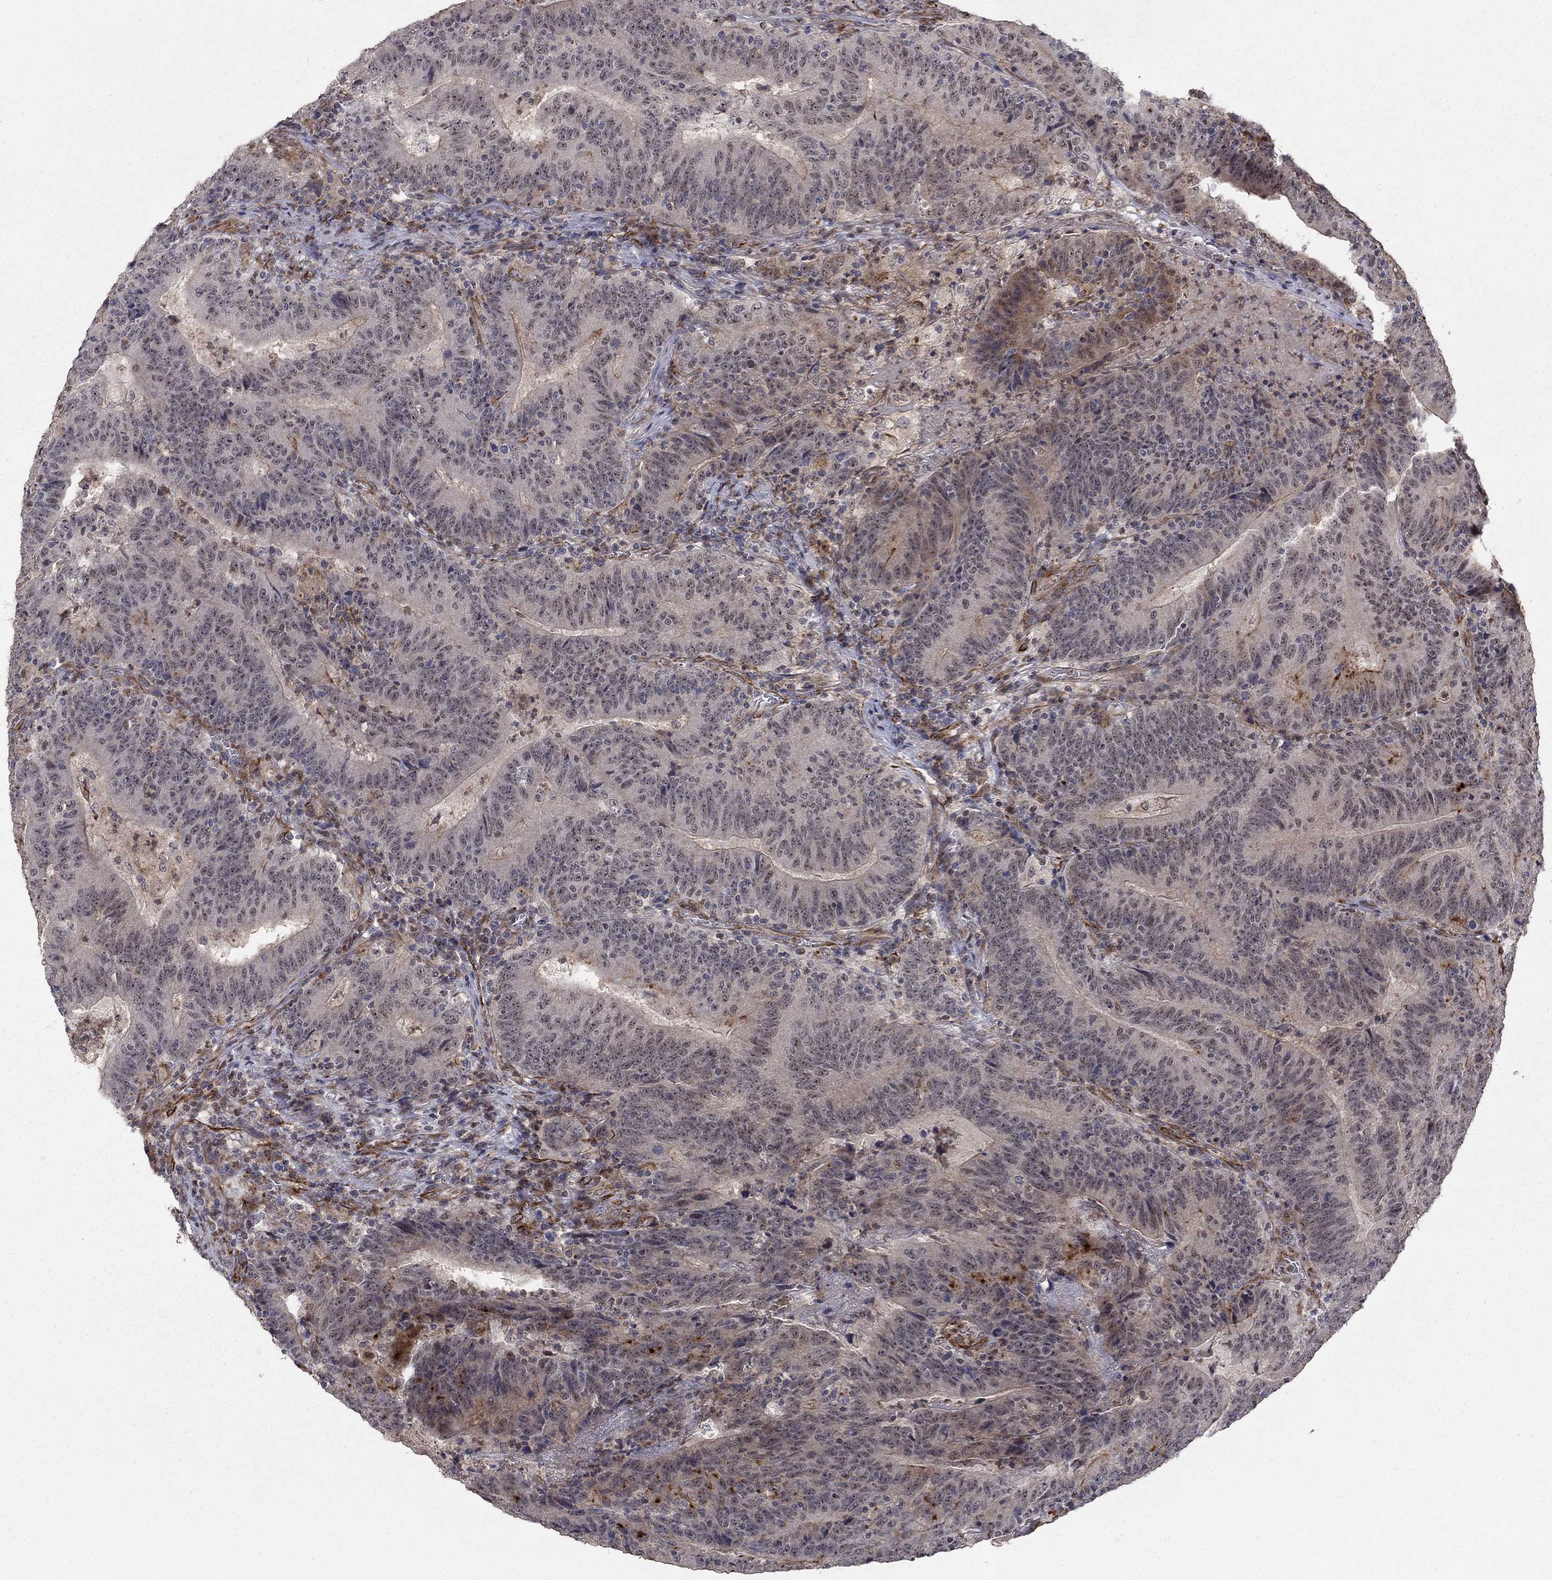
{"staining": {"intensity": "negative", "quantity": "none", "location": "none"}, "tissue": "colorectal cancer", "cell_type": "Tumor cells", "image_type": "cancer", "snomed": [{"axis": "morphology", "description": "Adenocarcinoma, NOS"}, {"axis": "topography", "description": "Colon"}], "caption": "DAB immunohistochemical staining of colorectal cancer shows no significant expression in tumor cells. (DAB (3,3'-diaminobenzidine) immunohistochemistry (IHC), high magnification).", "gene": "MSRA", "patient": {"sex": "female", "age": 75}}